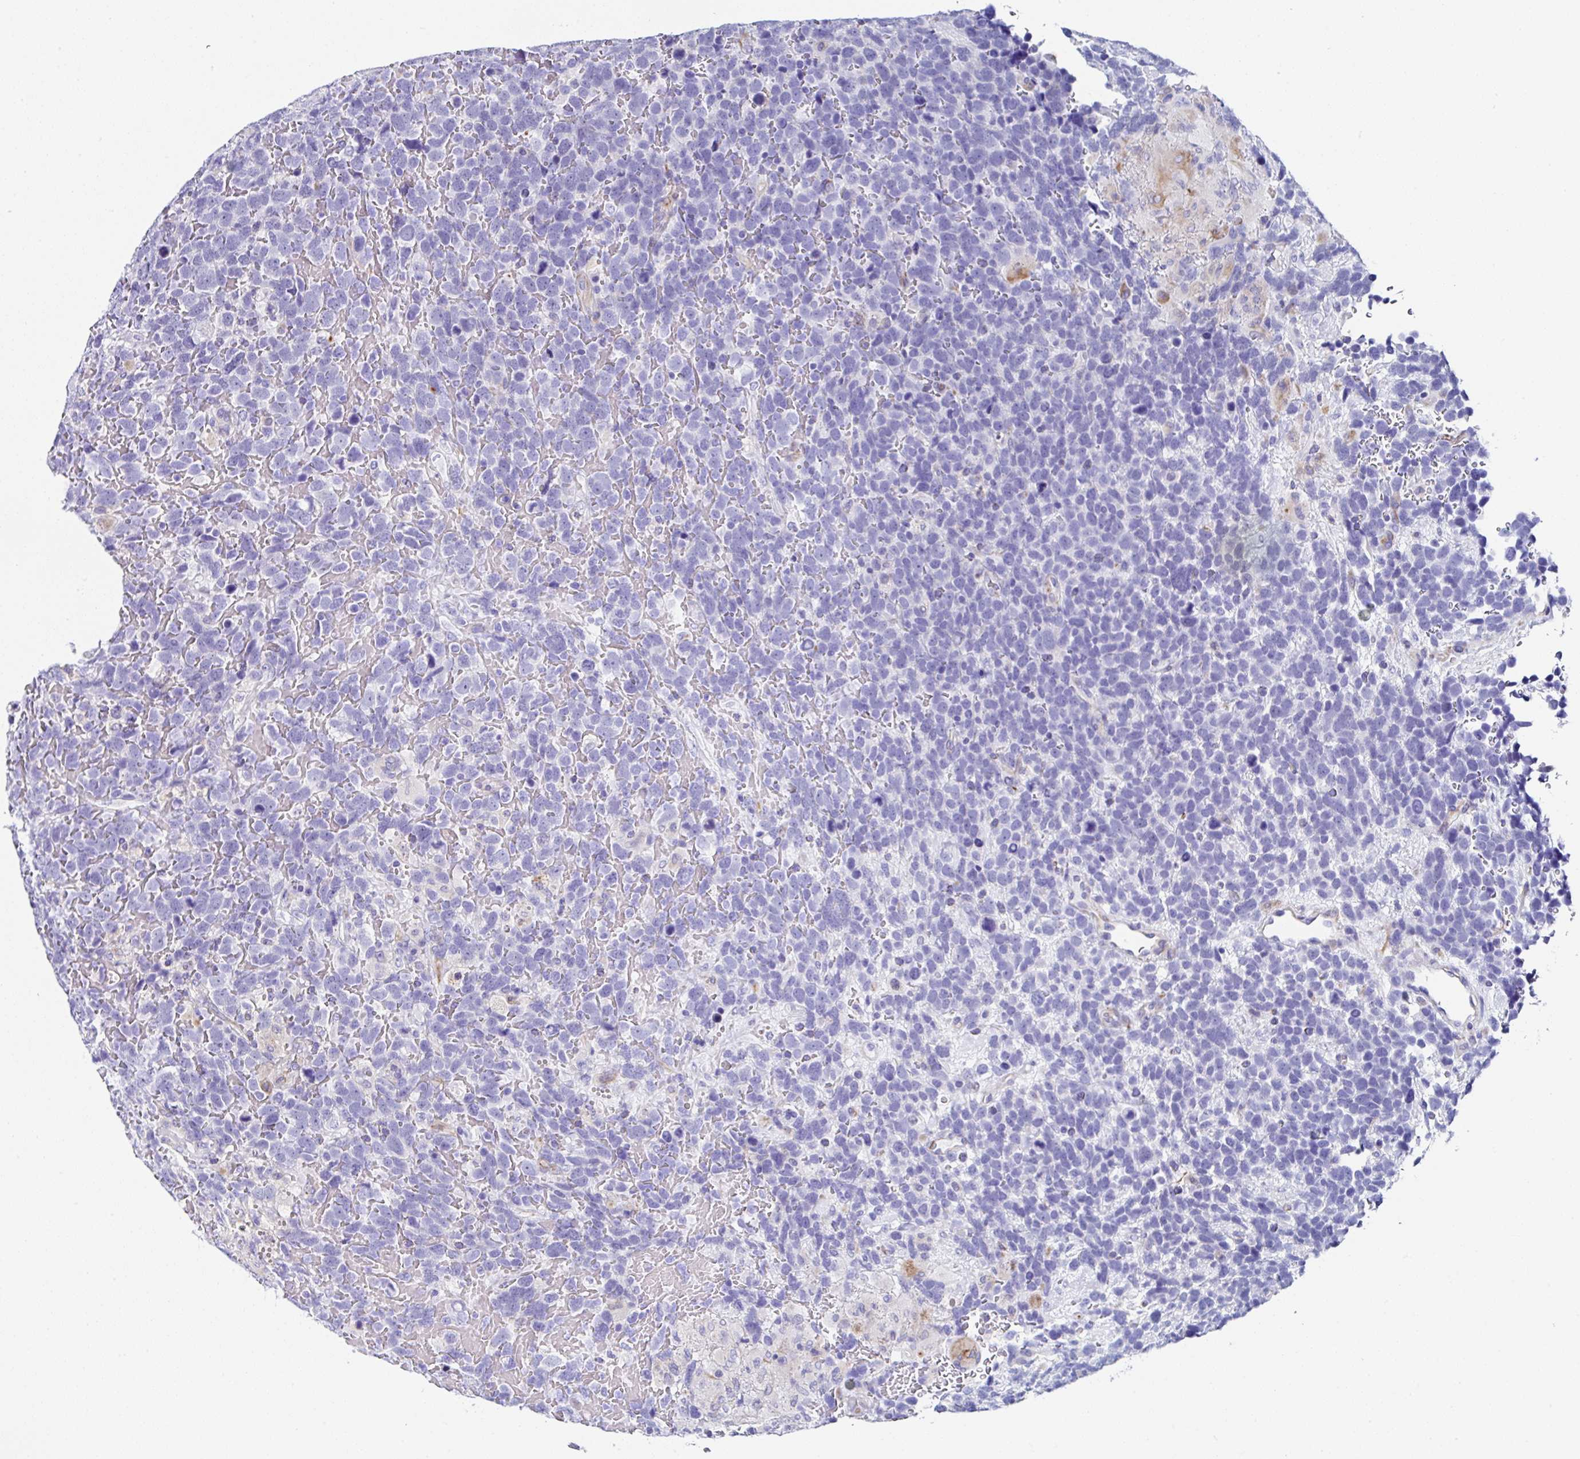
{"staining": {"intensity": "negative", "quantity": "none", "location": "none"}, "tissue": "urothelial cancer", "cell_type": "Tumor cells", "image_type": "cancer", "snomed": [{"axis": "morphology", "description": "Urothelial carcinoma, High grade"}, {"axis": "topography", "description": "Urinary bladder"}], "caption": "A micrograph of human high-grade urothelial carcinoma is negative for staining in tumor cells. (DAB IHC, high magnification).", "gene": "TMPRSS11E", "patient": {"sex": "female", "age": 82}}